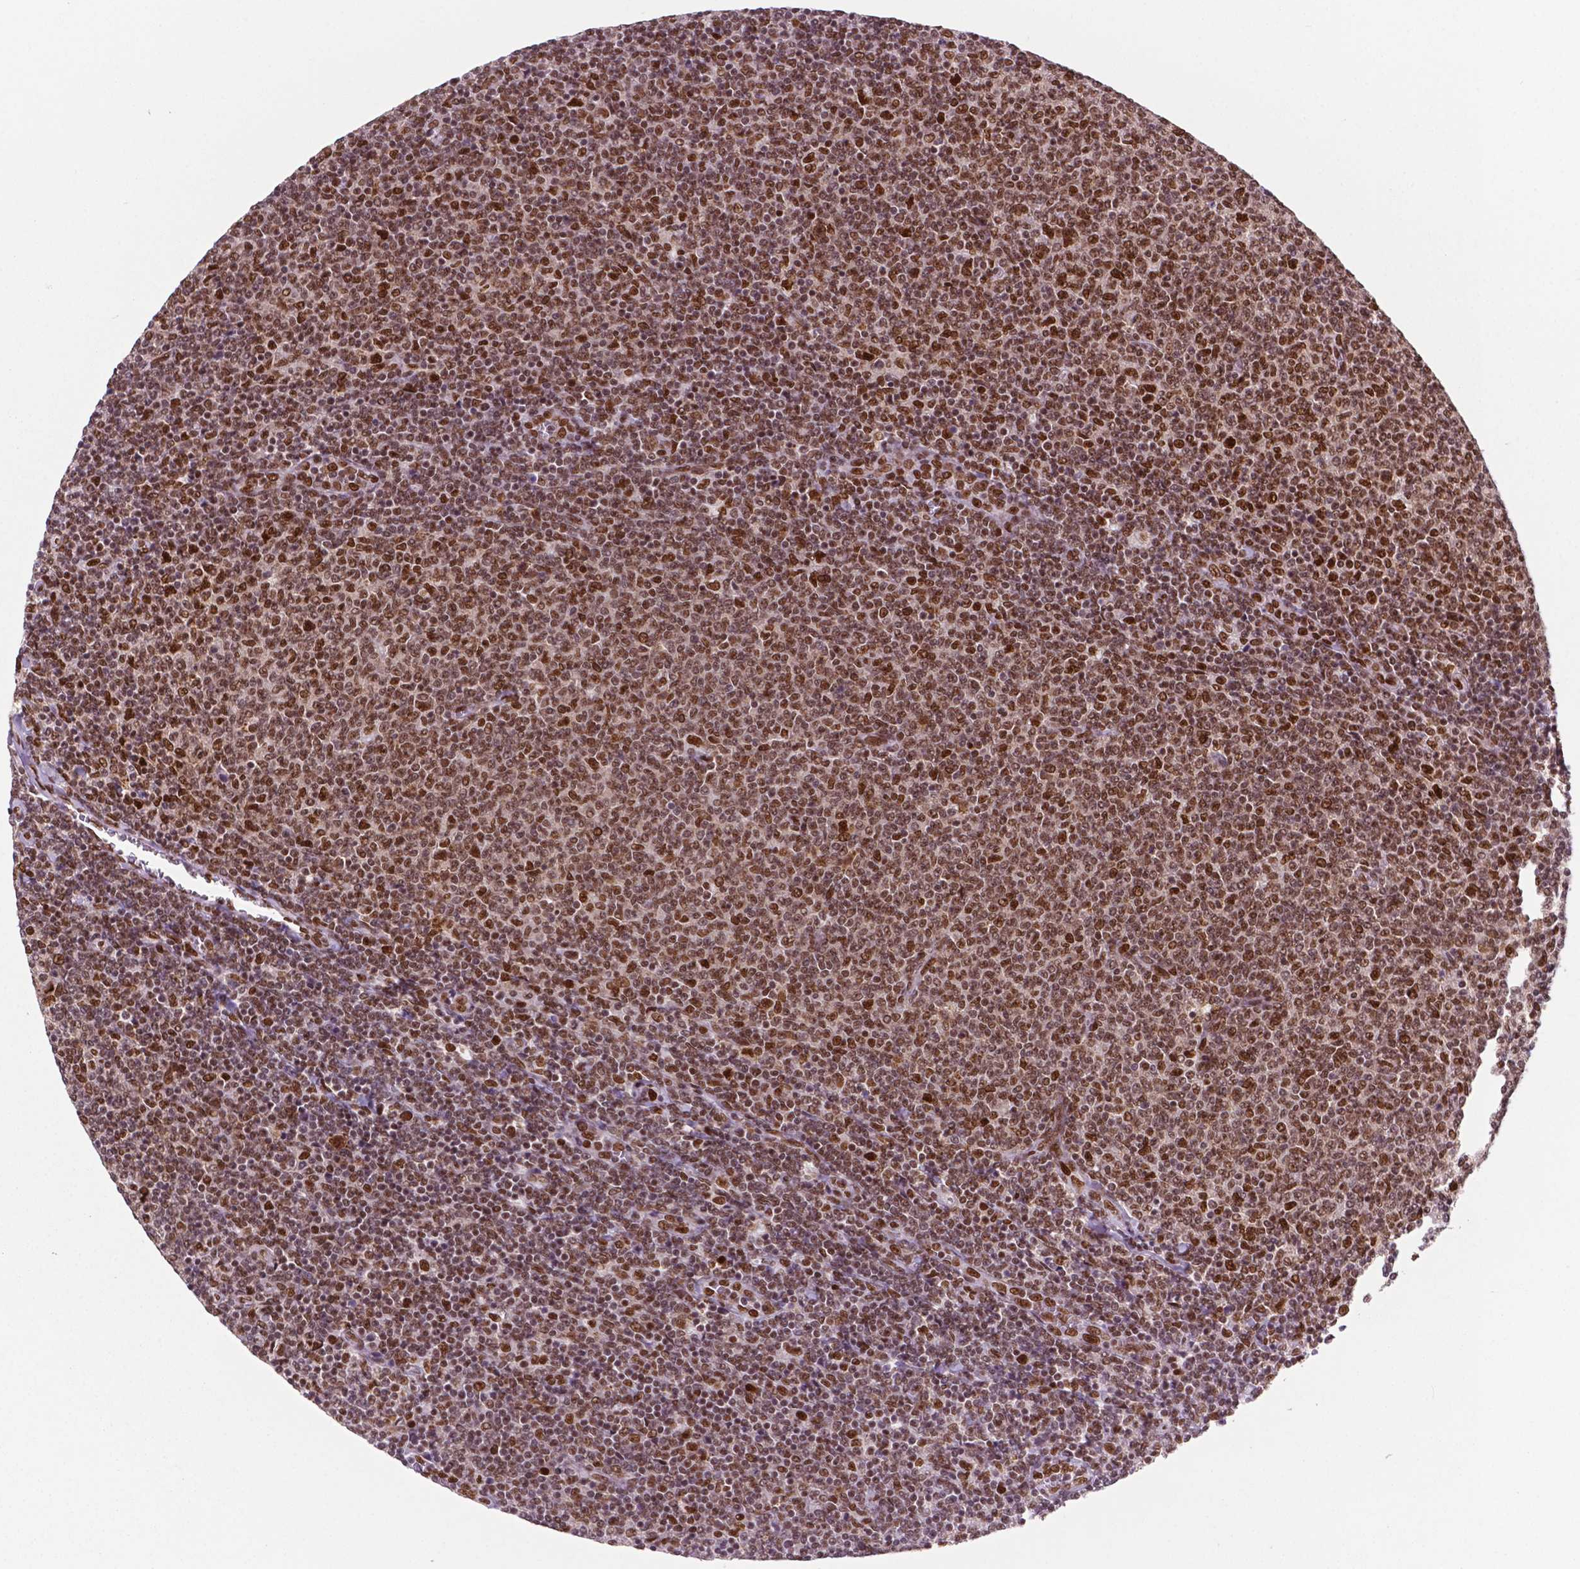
{"staining": {"intensity": "moderate", "quantity": "25%-75%", "location": "nuclear"}, "tissue": "lymphoma", "cell_type": "Tumor cells", "image_type": "cancer", "snomed": [{"axis": "morphology", "description": "Malignant lymphoma, non-Hodgkin's type, Low grade"}, {"axis": "topography", "description": "Lymph node"}], "caption": "Malignant lymphoma, non-Hodgkin's type (low-grade) stained with DAB (3,3'-diaminobenzidine) IHC shows medium levels of moderate nuclear positivity in approximately 25%-75% of tumor cells.", "gene": "MLH1", "patient": {"sex": "male", "age": 52}}